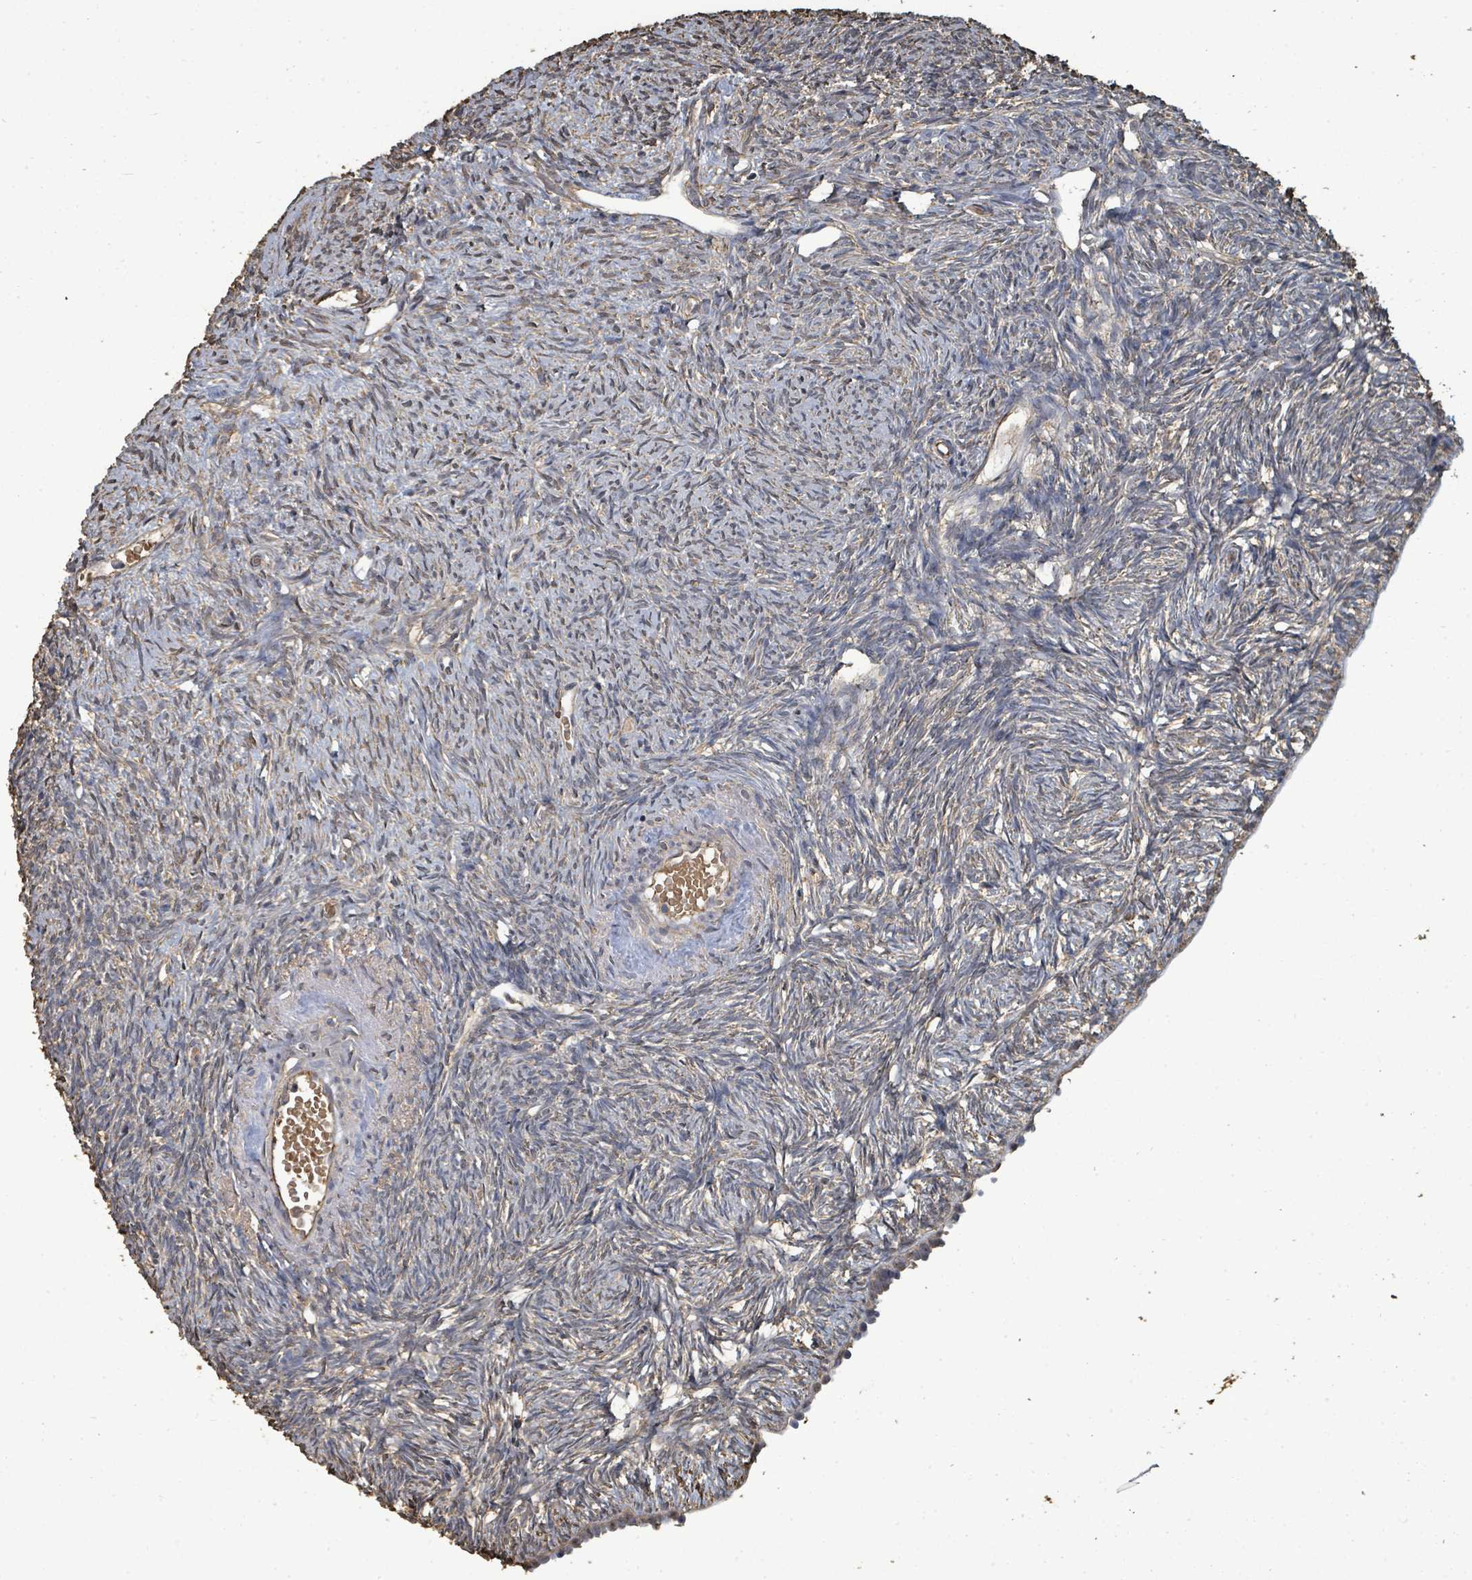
{"staining": {"intensity": "weak", "quantity": "<25%", "location": "cytoplasmic/membranous"}, "tissue": "ovary", "cell_type": "Ovarian stroma cells", "image_type": "normal", "snomed": [{"axis": "morphology", "description": "Normal tissue, NOS"}, {"axis": "topography", "description": "Ovary"}], "caption": "An immunohistochemistry image of unremarkable ovary is shown. There is no staining in ovarian stroma cells of ovary.", "gene": "C6orf52", "patient": {"sex": "female", "age": 51}}